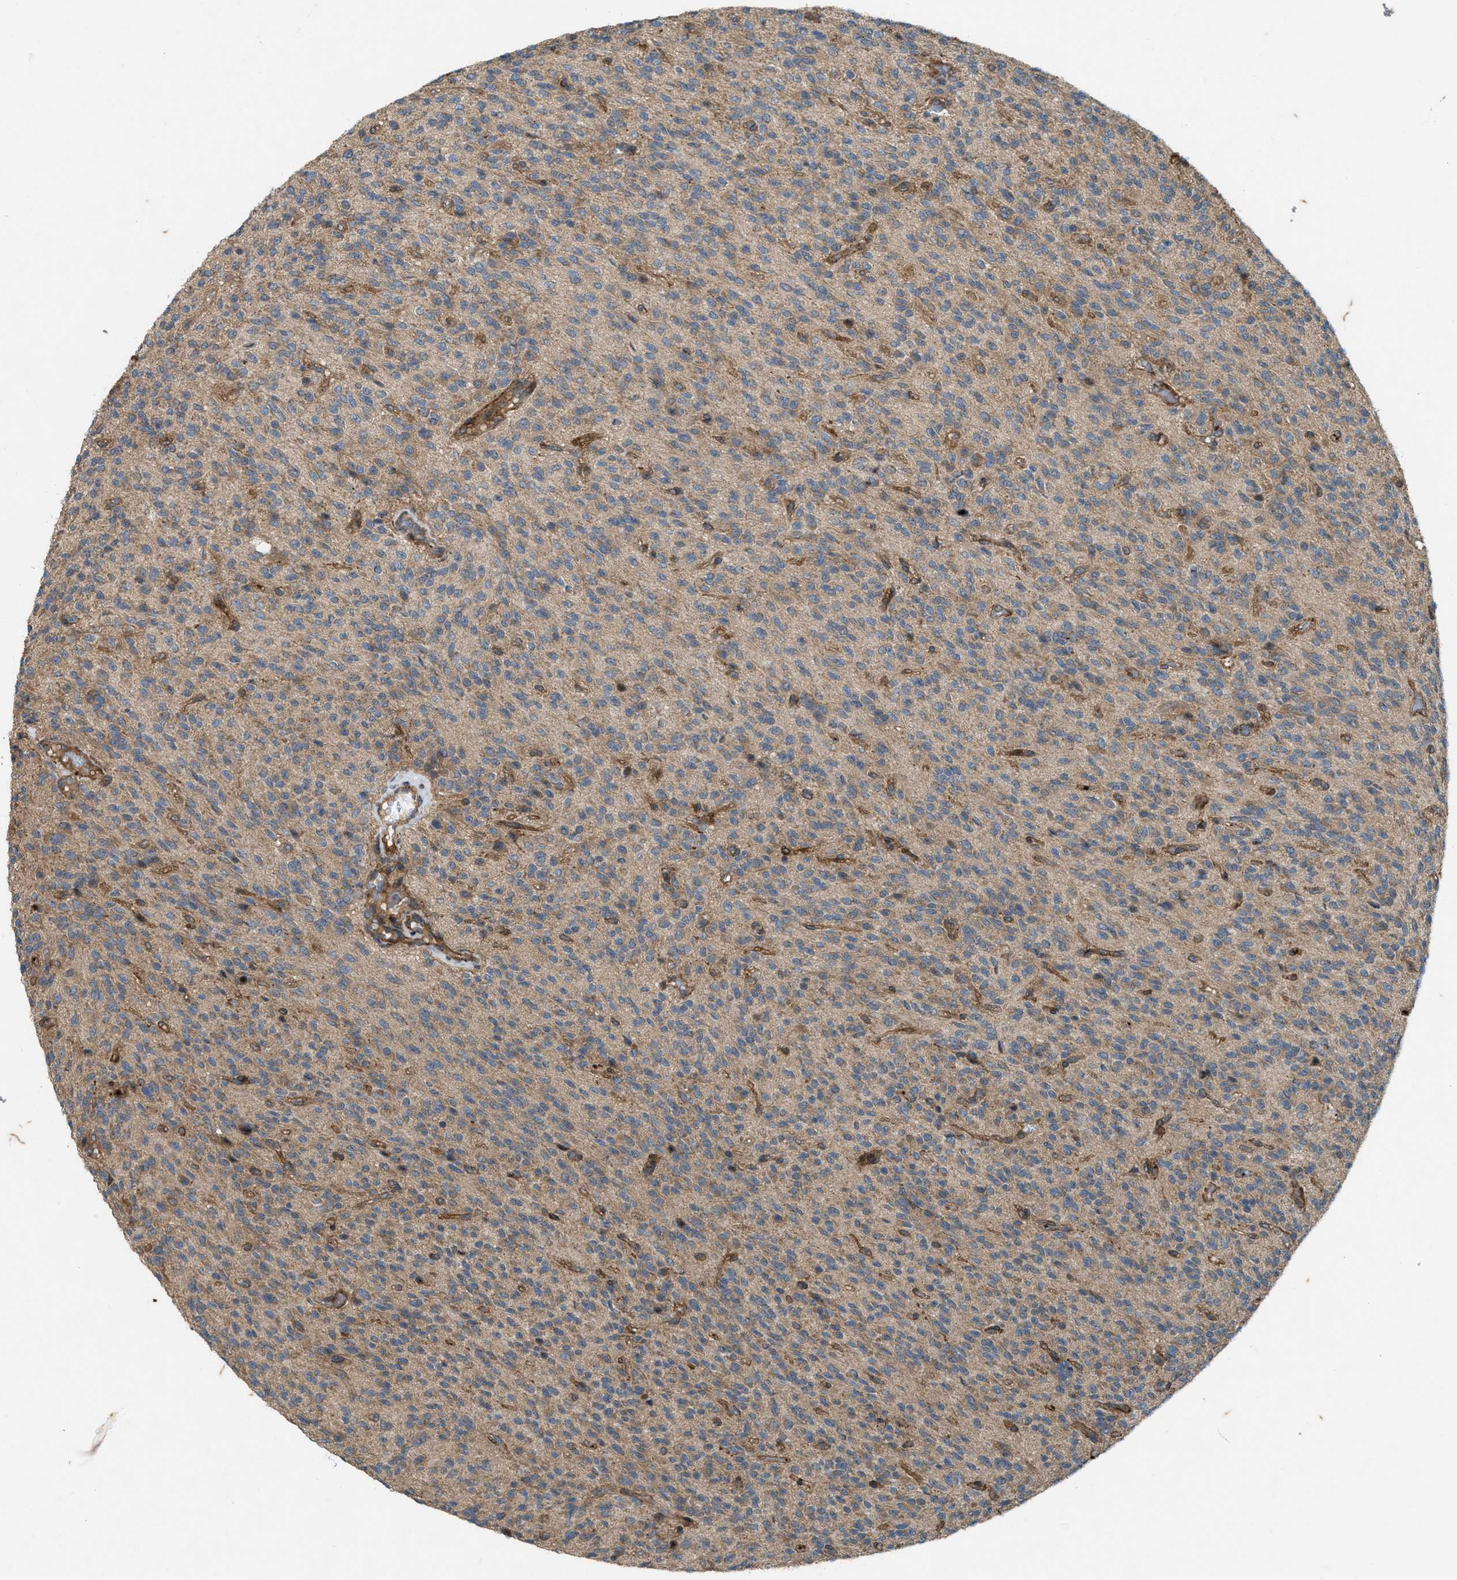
{"staining": {"intensity": "weak", "quantity": ">75%", "location": "cytoplasmic/membranous"}, "tissue": "glioma", "cell_type": "Tumor cells", "image_type": "cancer", "snomed": [{"axis": "morphology", "description": "Glioma, malignant, High grade"}, {"axis": "topography", "description": "Brain"}], "caption": "Malignant glioma (high-grade) tissue shows weak cytoplasmic/membranous staining in about >75% of tumor cells", "gene": "LRRC72", "patient": {"sex": "male", "age": 34}}